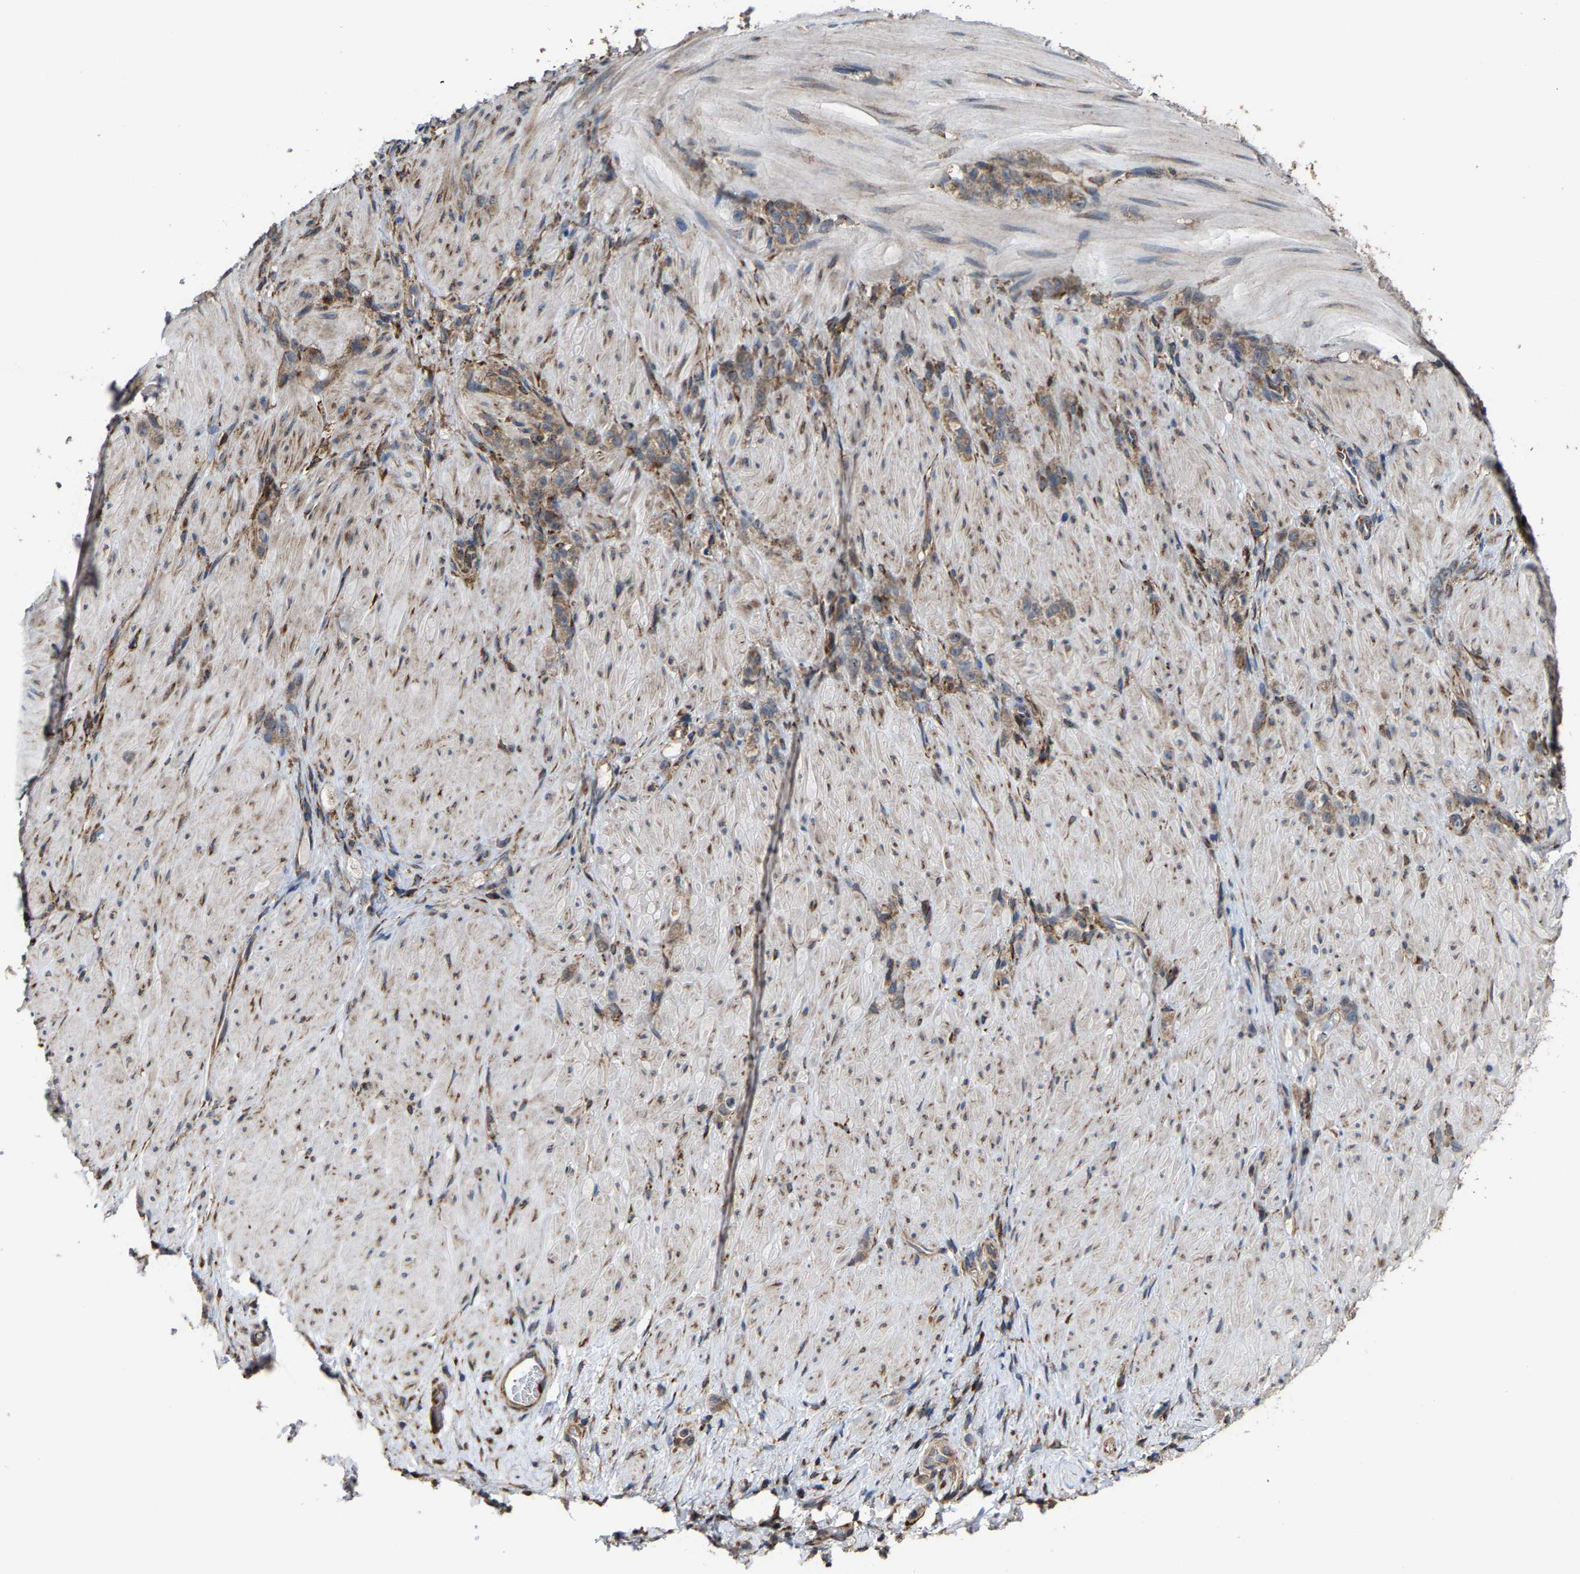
{"staining": {"intensity": "weak", "quantity": ">75%", "location": "cytoplasmic/membranous"}, "tissue": "stomach cancer", "cell_type": "Tumor cells", "image_type": "cancer", "snomed": [{"axis": "morphology", "description": "Normal tissue, NOS"}, {"axis": "morphology", "description": "Adenocarcinoma, NOS"}, {"axis": "topography", "description": "Stomach"}], "caption": "DAB (3,3'-diaminobenzidine) immunohistochemical staining of human stomach cancer (adenocarcinoma) displays weak cytoplasmic/membranous protein expression in approximately >75% of tumor cells. (DAB (3,3'-diaminobenzidine) IHC, brown staining for protein, blue staining for nuclei).", "gene": "FGD3", "patient": {"sex": "male", "age": 82}}